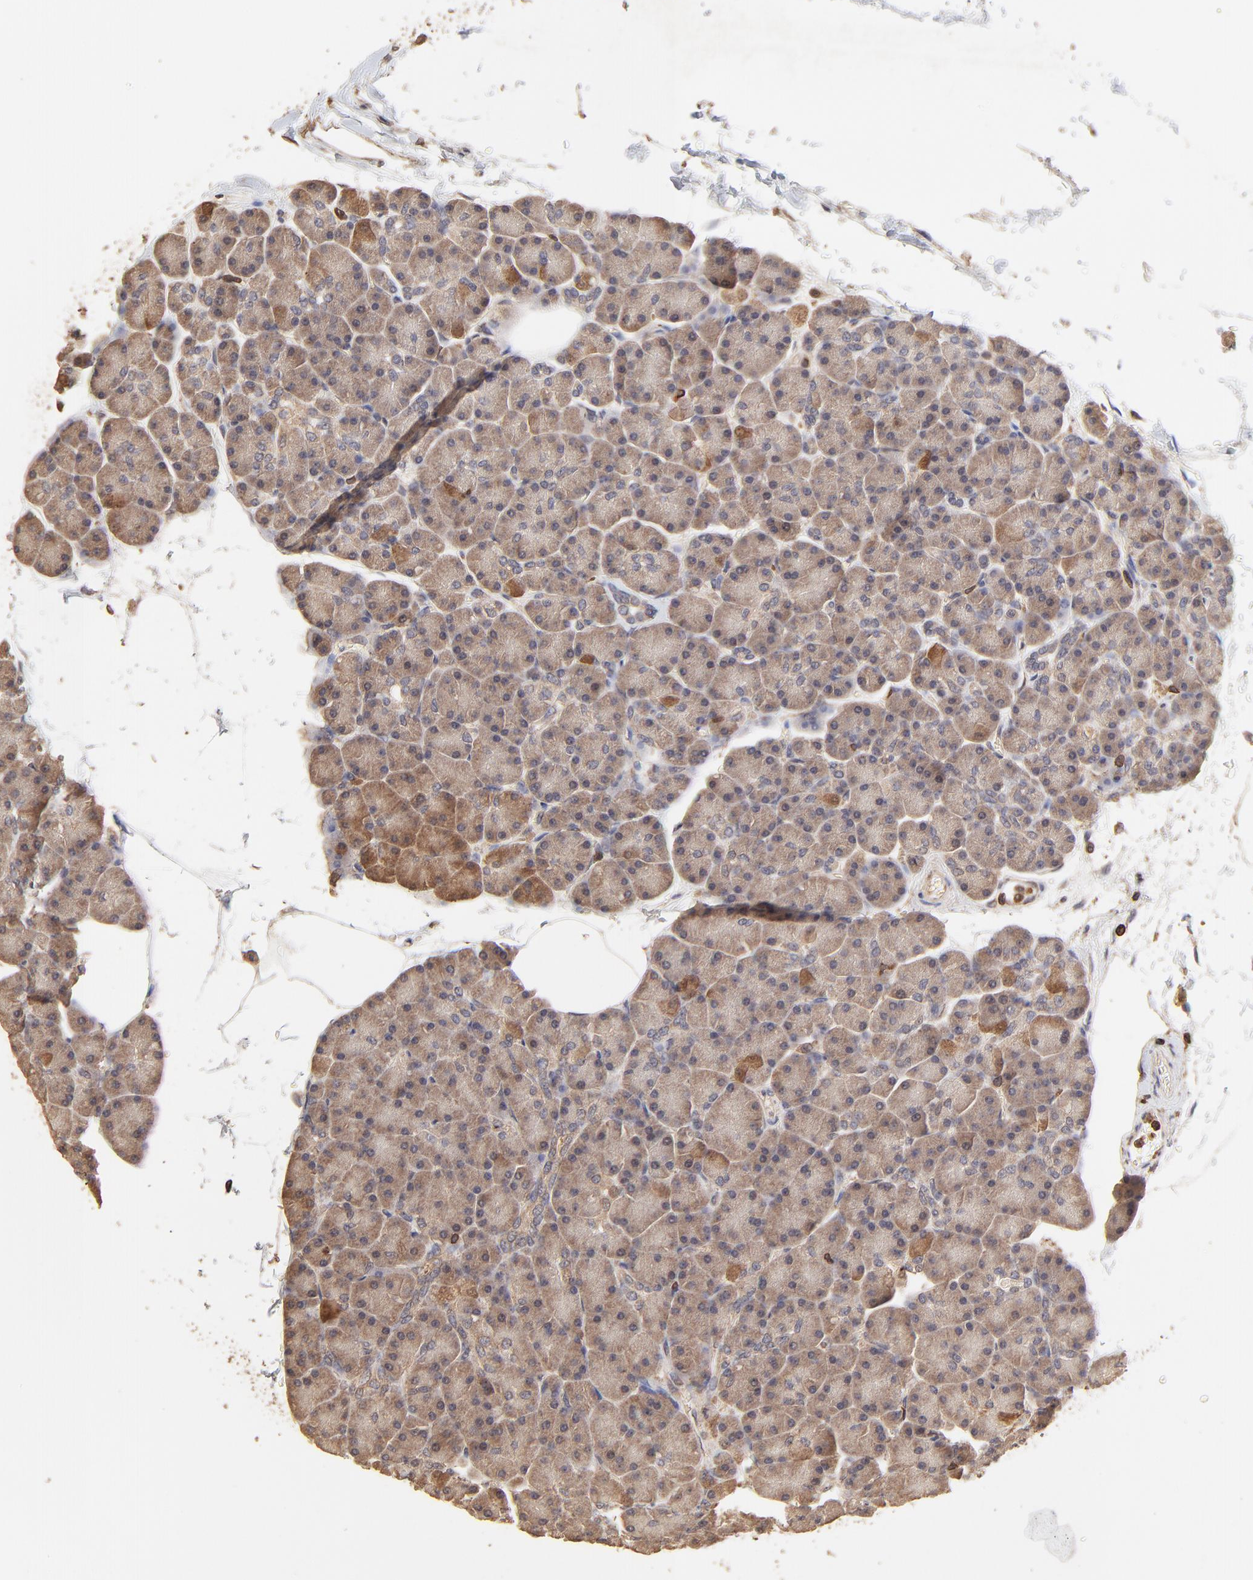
{"staining": {"intensity": "moderate", "quantity": ">75%", "location": "cytoplasmic/membranous"}, "tissue": "pancreas", "cell_type": "Exocrine glandular cells", "image_type": "normal", "snomed": [{"axis": "morphology", "description": "Normal tissue, NOS"}, {"axis": "topography", "description": "Pancreas"}], "caption": "High-power microscopy captured an IHC micrograph of unremarkable pancreas, revealing moderate cytoplasmic/membranous positivity in about >75% of exocrine glandular cells. (Stains: DAB (3,3'-diaminobenzidine) in brown, nuclei in blue, Microscopy: brightfield microscopy at high magnification).", "gene": "STON2", "patient": {"sex": "female", "age": 43}}